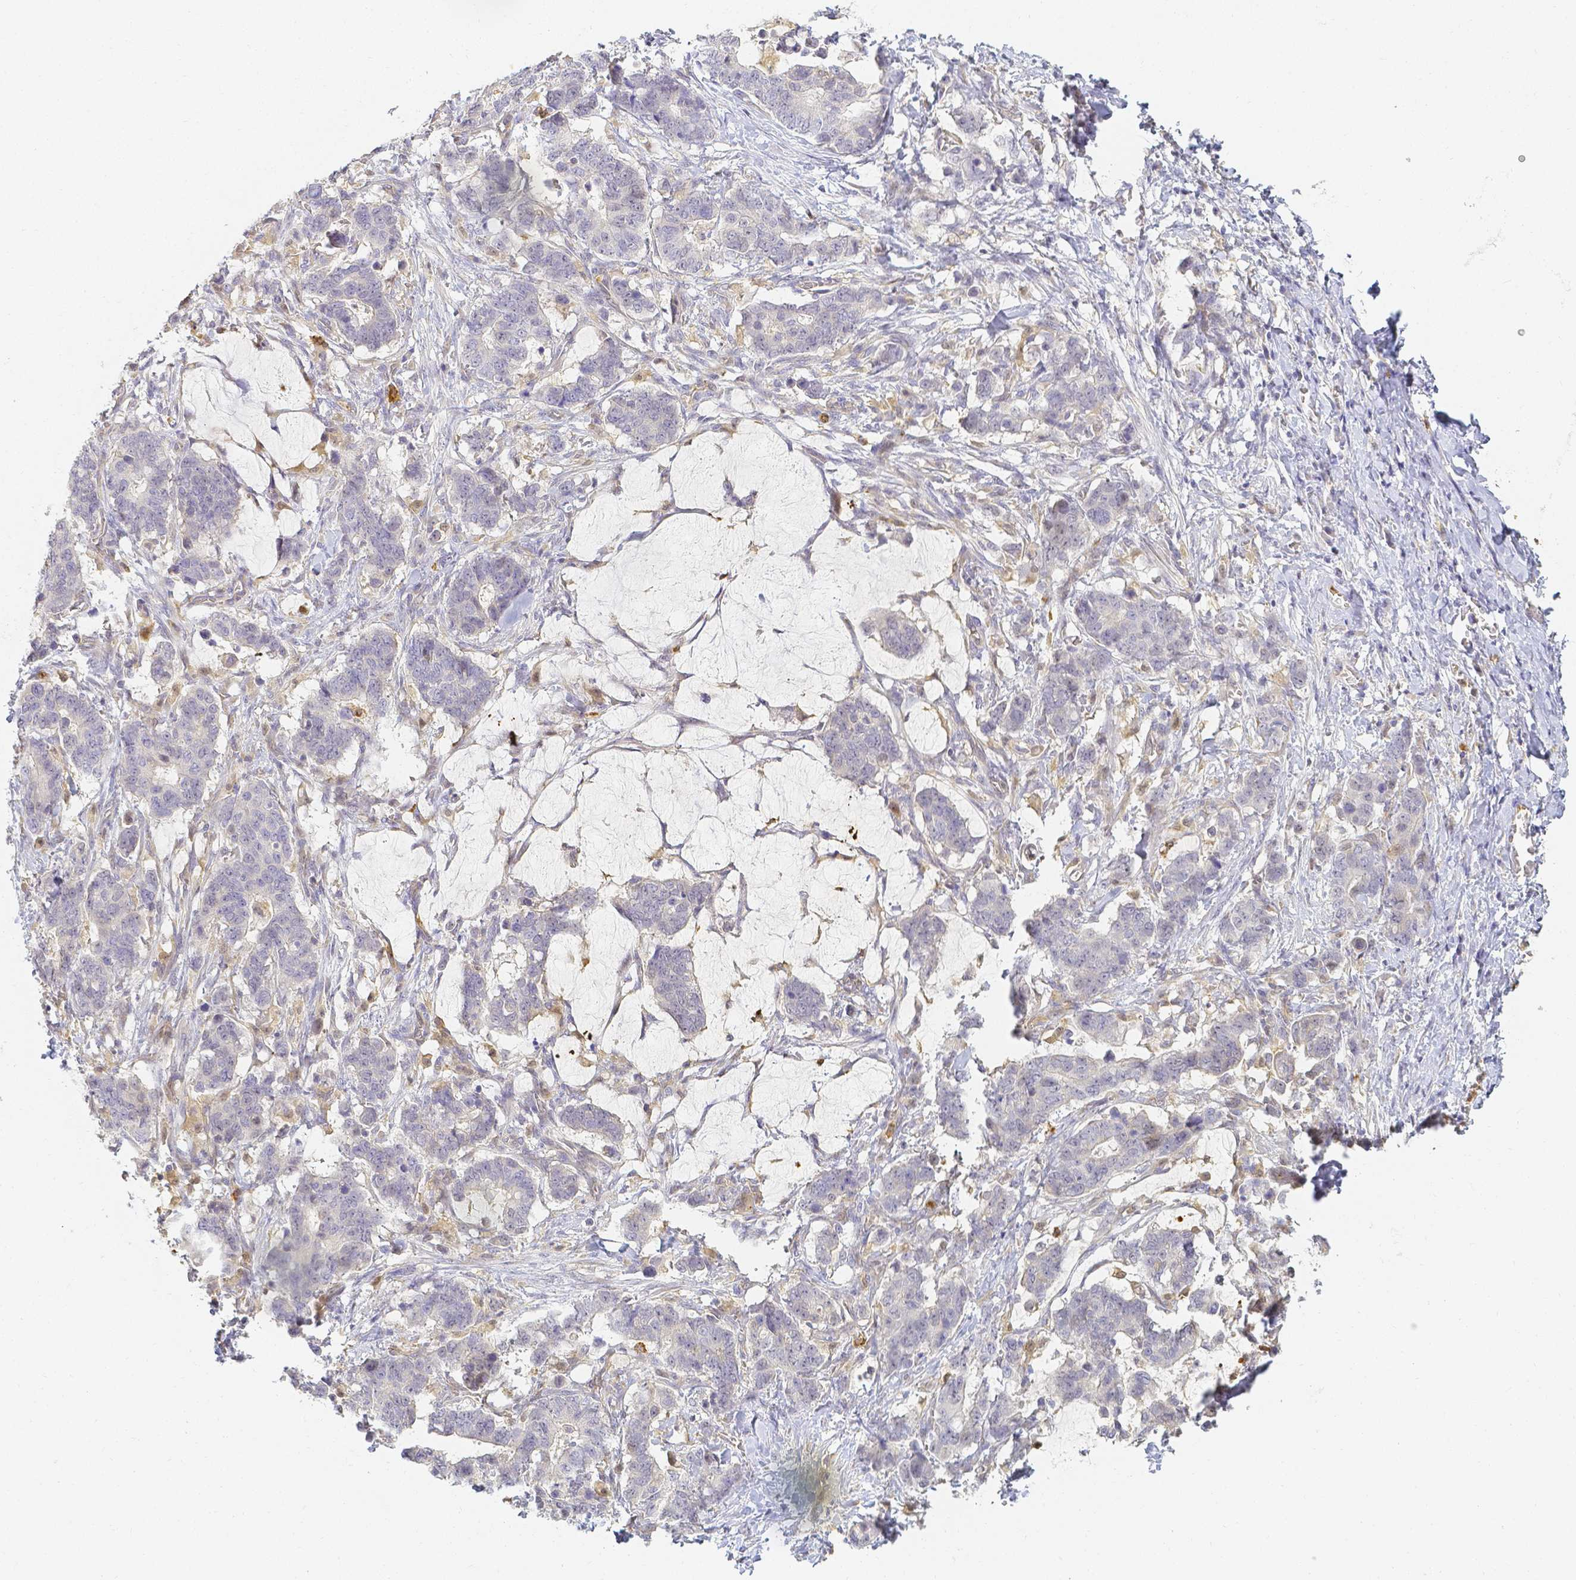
{"staining": {"intensity": "negative", "quantity": "none", "location": "none"}, "tissue": "stomach cancer", "cell_type": "Tumor cells", "image_type": "cancer", "snomed": [{"axis": "morphology", "description": "Normal tissue, NOS"}, {"axis": "morphology", "description": "Adenocarcinoma, NOS"}, {"axis": "topography", "description": "Stomach"}], "caption": "Protein analysis of stomach adenocarcinoma reveals no significant expression in tumor cells.", "gene": "KCNH1", "patient": {"sex": "female", "age": 64}}